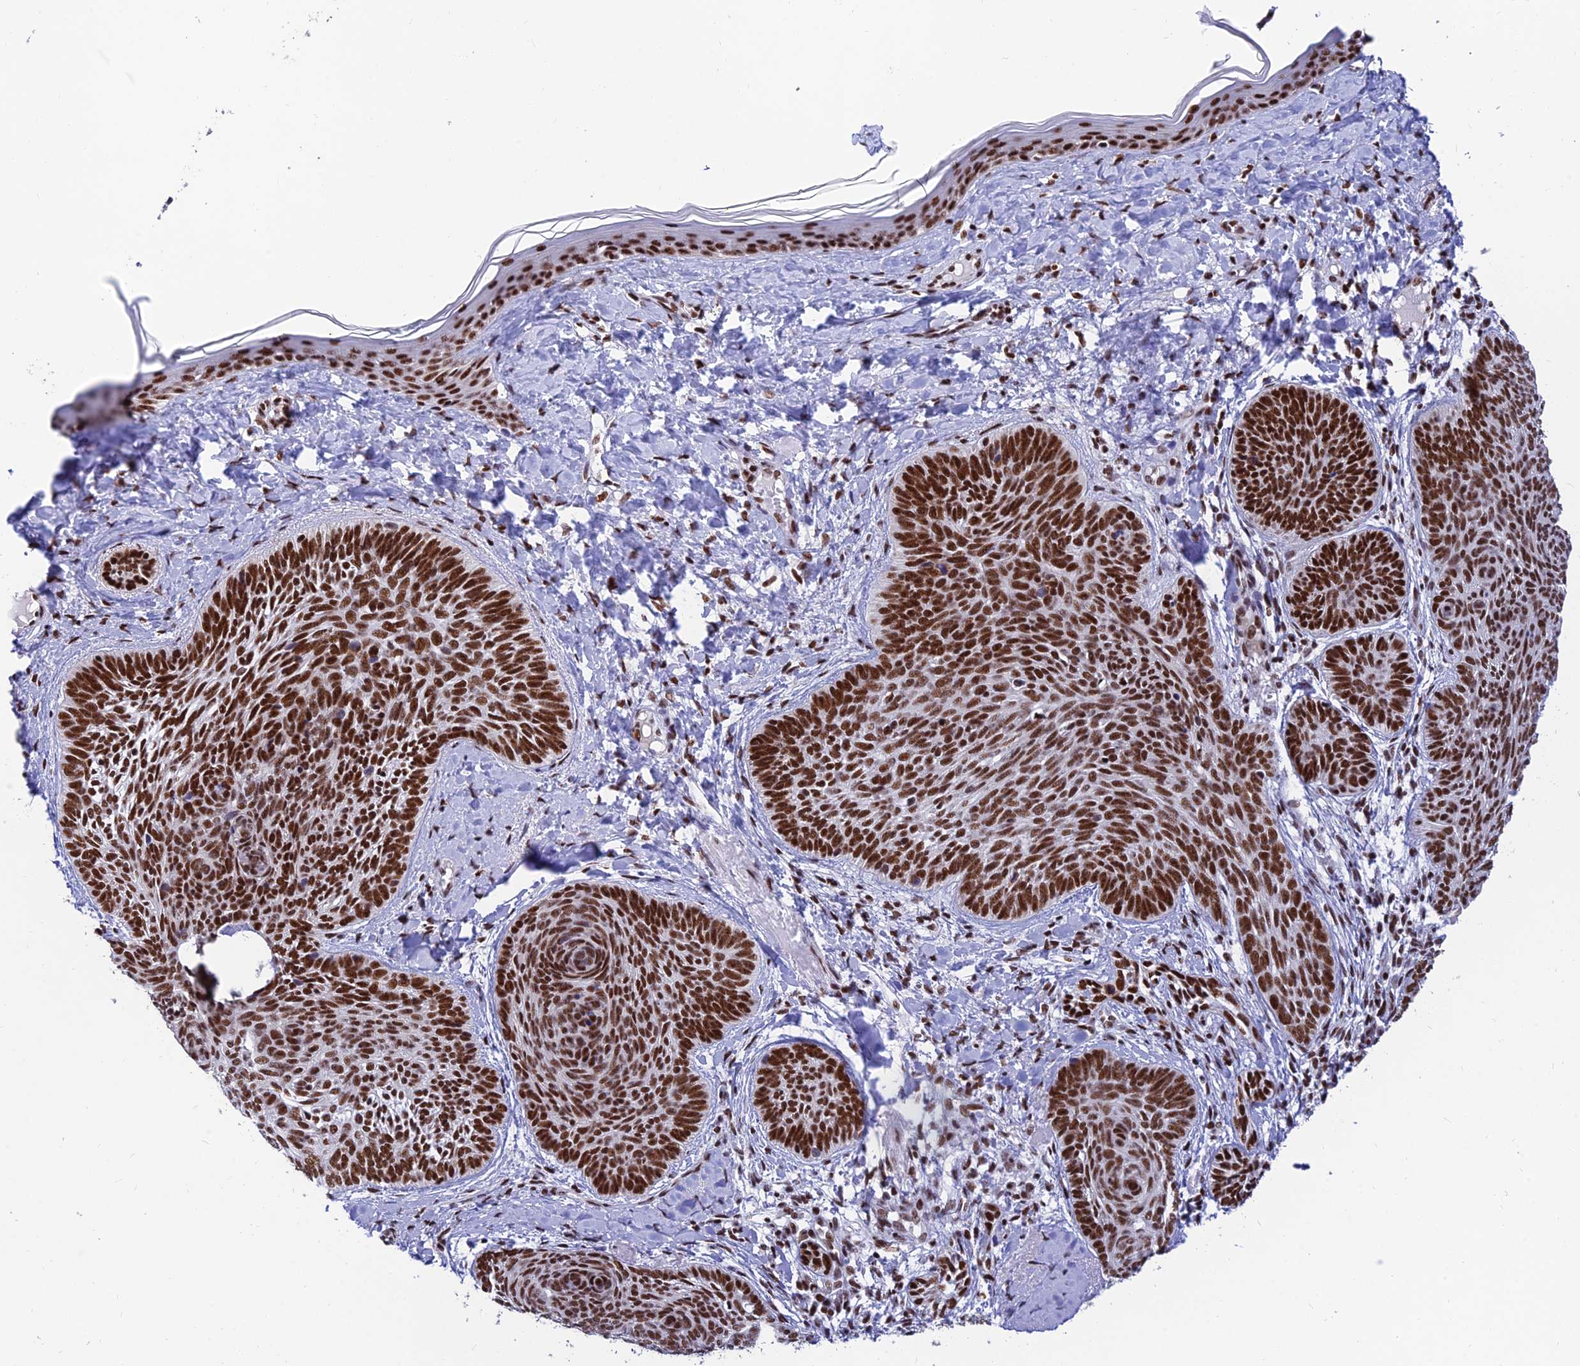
{"staining": {"intensity": "strong", "quantity": ">75%", "location": "nuclear"}, "tissue": "skin cancer", "cell_type": "Tumor cells", "image_type": "cancer", "snomed": [{"axis": "morphology", "description": "Basal cell carcinoma"}, {"axis": "topography", "description": "Skin"}], "caption": "Immunohistochemical staining of skin cancer demonstrates high levels of strong nuclear protein staining in approximately >75% of tumor cells.", "gene": "USP22", "patient": {"sex": "female", "age": 81}}